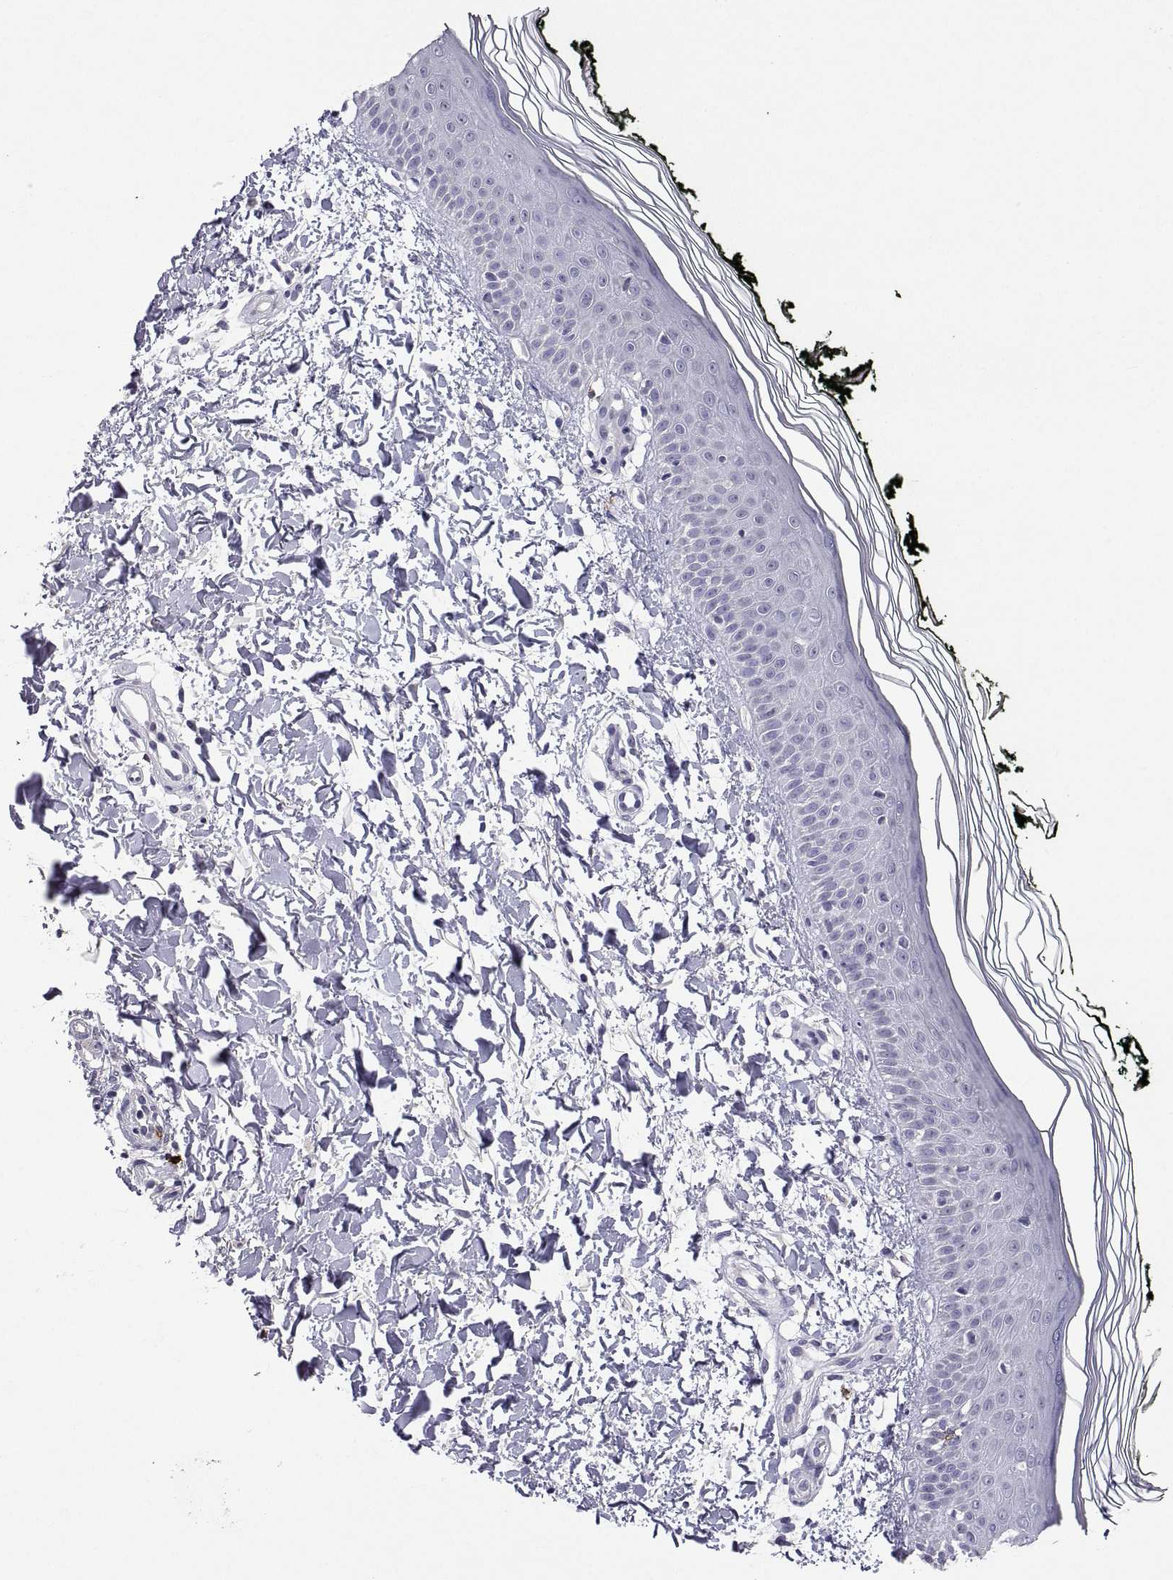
{"staining": {"intensity": "negative", "quantity": "none", "location": "none"}, "tissue": "skin", "cell_type": "Fibroblasts", "image_type": "normal", "snomed": [{"axis": "morphology", "description": "Normal tissue, NOS"}, {"axis": "topography", "description": "Skin"}], "caption": "DAB immunohistochemical staining of benign skin exhibits no significant expression in fibroblasts.", "gene": "MS4A1", "patient": {"sex": "female", "age": 62}}